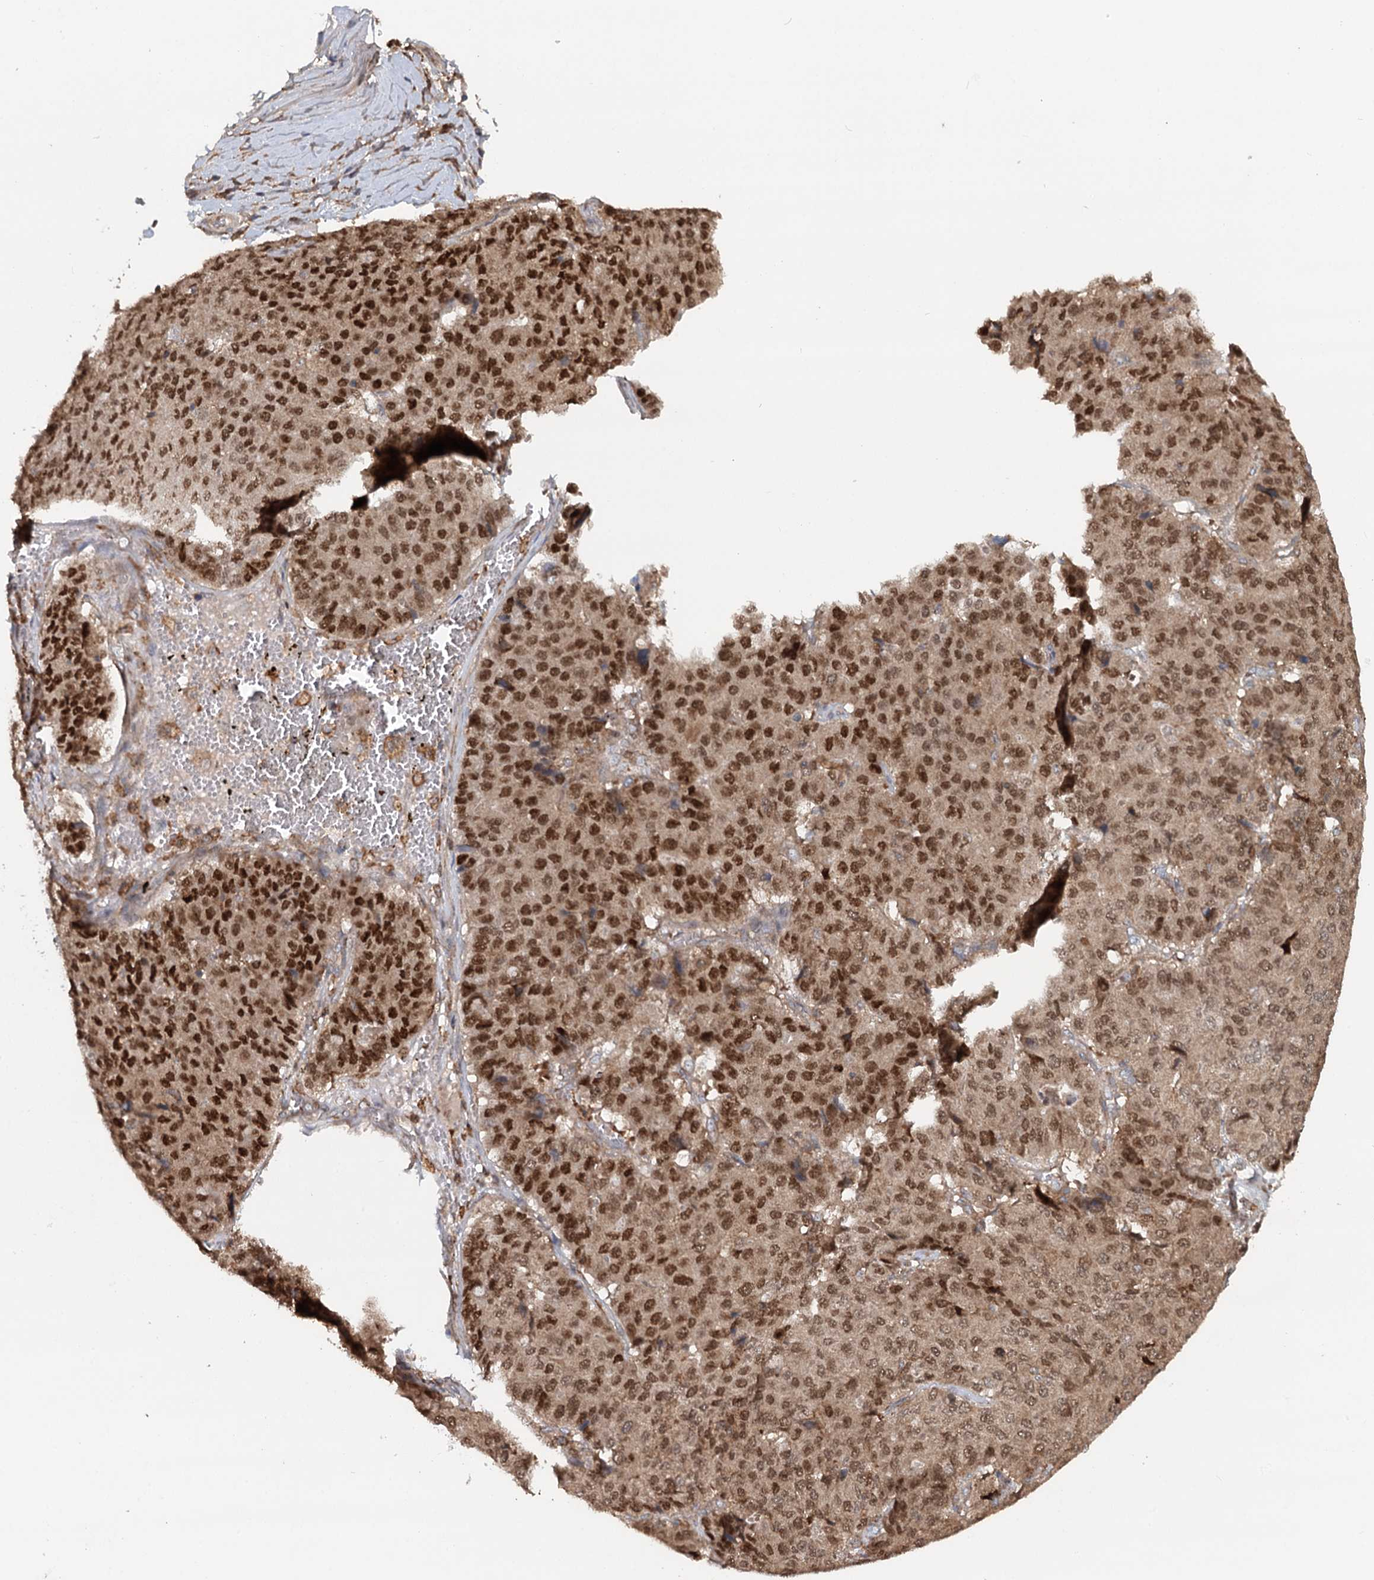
{"staining": {"intensity": "strong", "quantity": ">75%", "location": "nuclear"}, "tissue": "pancreatic cancer", "cell_type": "Tumor cells", "image_type": "cancer", "snomed": [{"axis": "morphology", "description": "Adenocarcinoma, NOS"}, {"axis": "topography", "description": "Pancreas"}], "caption": "Adenocarcinoma (pancreatic) tissue exhibits strong nuclear staining in about >75% of tumor cells", "gene": "RNF111", "patient": {"sex": "male", "age": 50}}